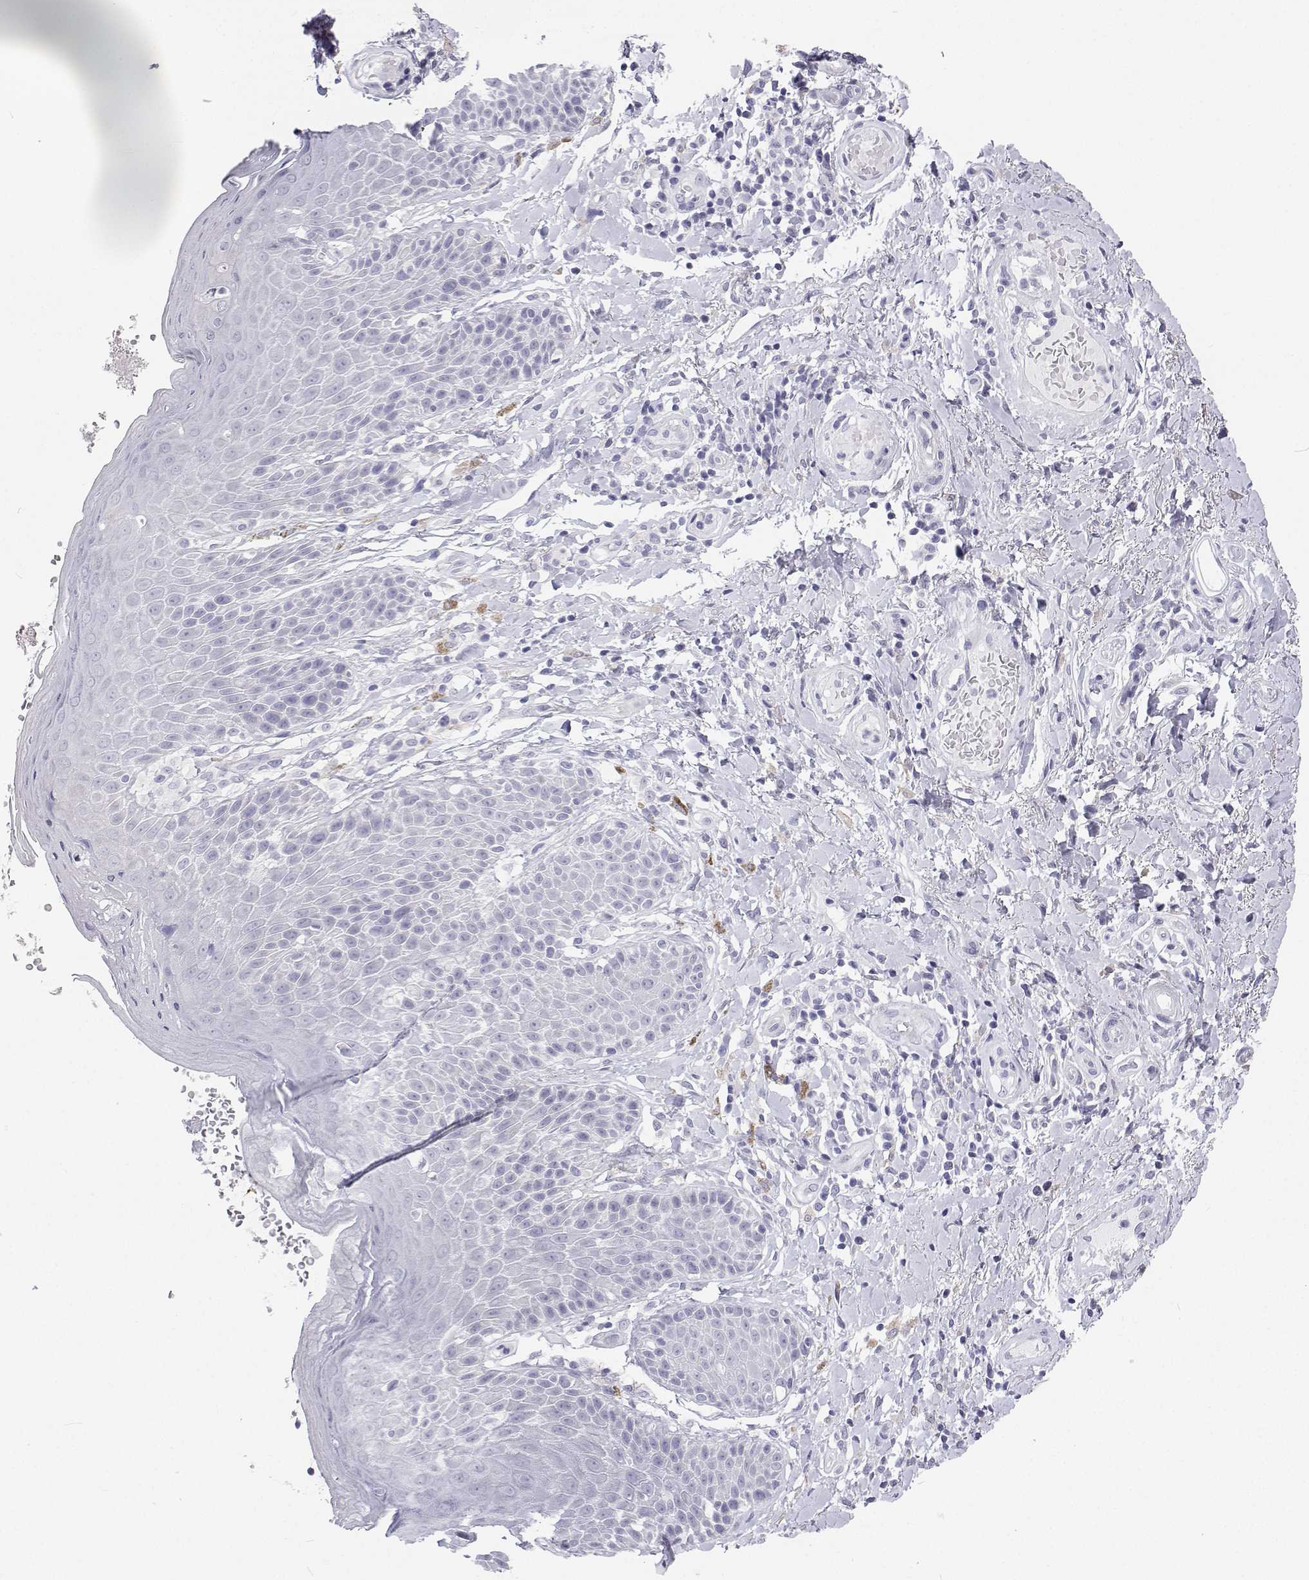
{"staining": {"intensity": "weak", "quantity": "<25%", "location": "cytoplasmic/membranous"}, "tissue": "skin", "cell_type": "Epidermal cells", "image_type": "normal", "snomed": [{"axis": "morphology", "description": "Normal tissue, NOS"}, {"axis": "topography", "description": "Anal"}, {"axis": "topography", "description": "Peripheral nerve tissue"}], "caption": "Unremarkable skin was stained to show a protein in brown. There is no significant positivity in epidermal cells. (DAB immunohistochemistry (IHC) visualized using brightfield microscopy, high magnification).", "gene": "TTN", "patient": {"sex": "male", "age": 51}}